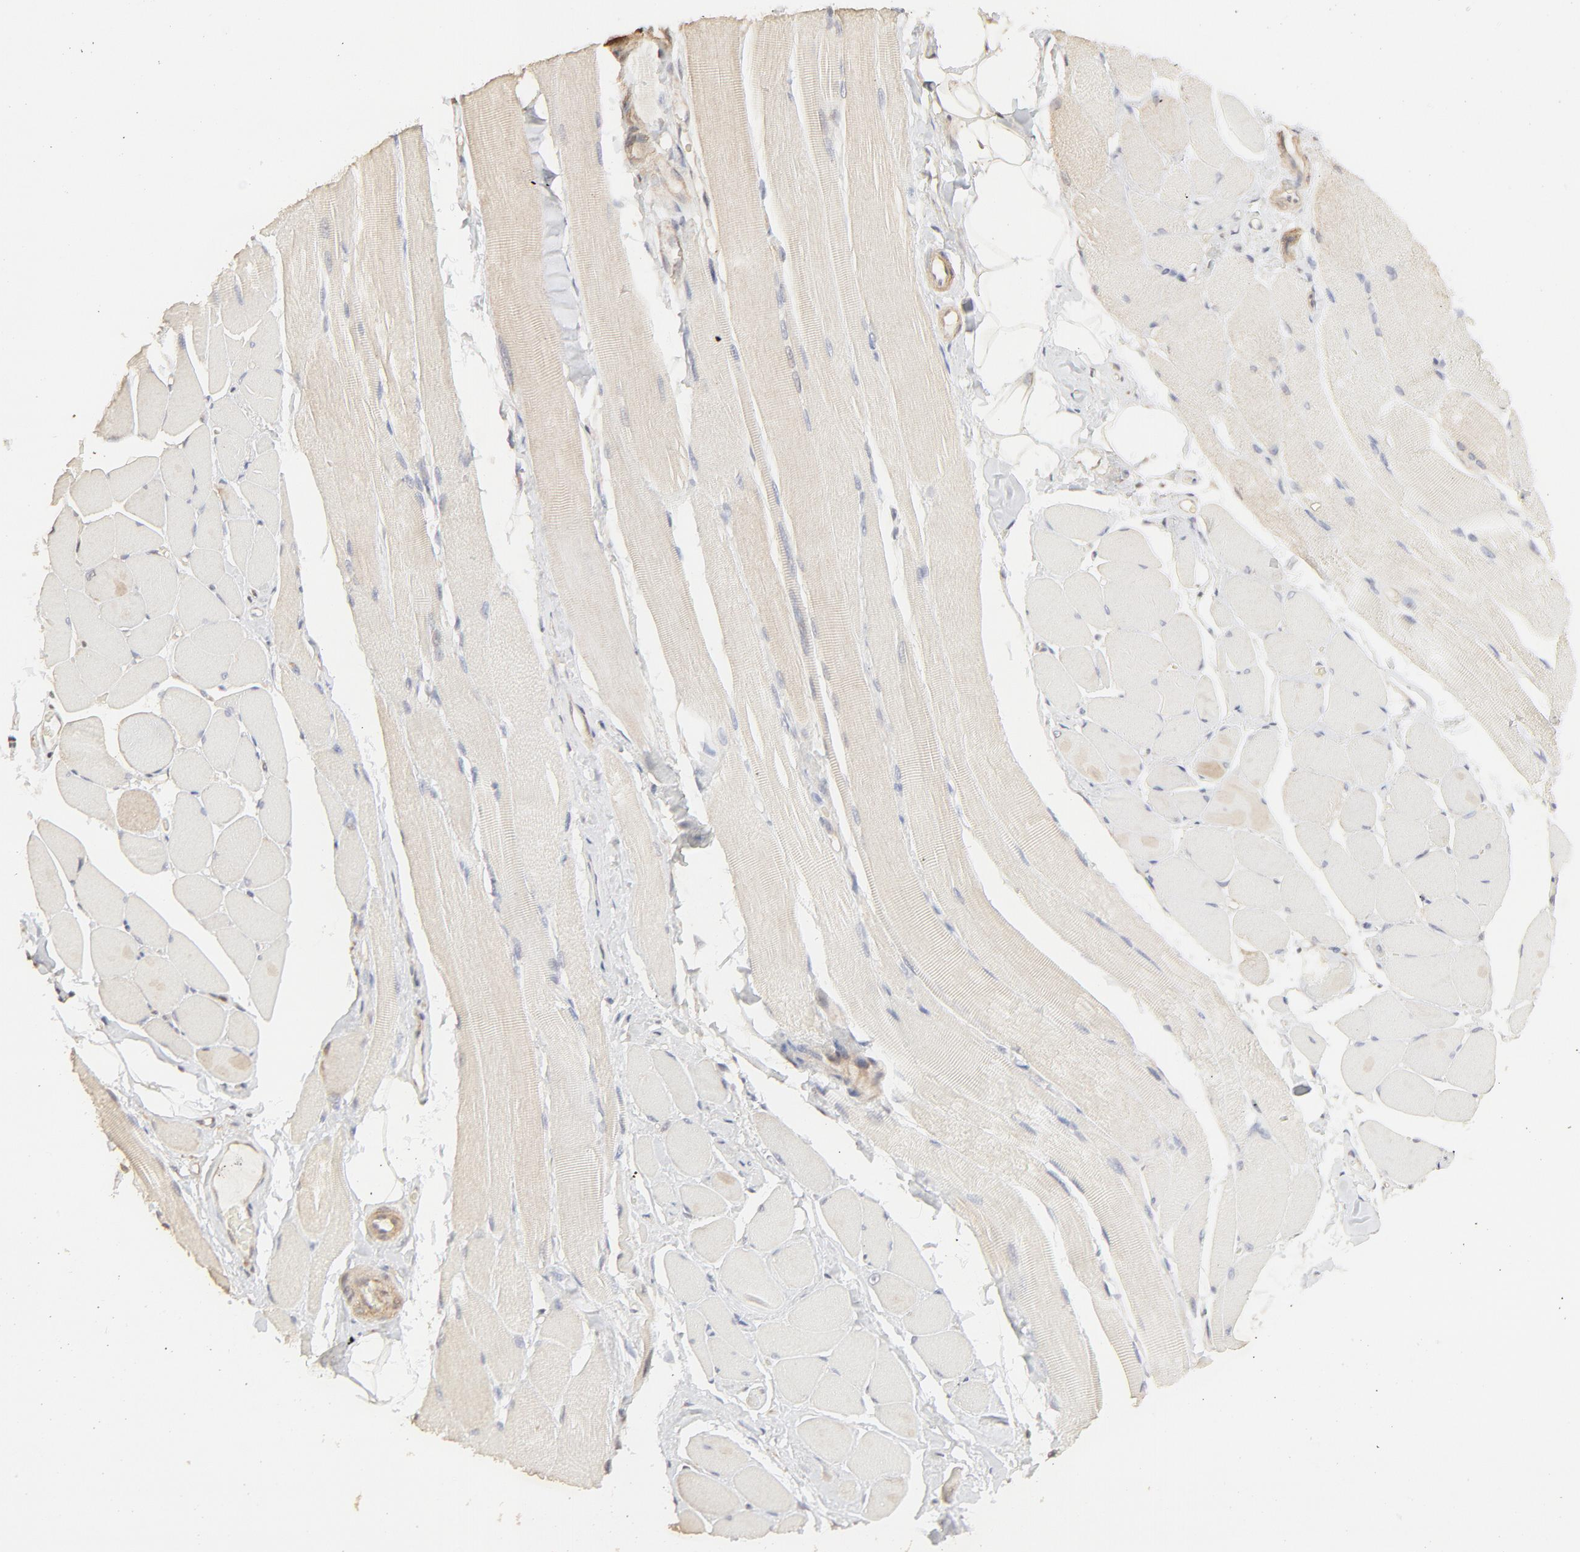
{"staining": {"intensity": "weak", "quantity": "25%-75%", "location": "cytoplasmic/membranous"}, "tissue": "skeletal muscle", "cell_type": "Myocytes", "image_type": "normal", "snomed": [{"axis": "morphology", "description": "Normal tissue, NOS"}, {"axis": "topography", "description": "Skeletal muscle"}, {"axis": "topography", "description": "Peripheral nerve tissue"}], "caption": "Myocytes exhibit low levels of weak cytoplasmic/membranous positivity in approximately 25%-75% of cells in benign skeletal muscle.", "gene": "PPP2CA", "patient": {"sex": "female", "age": 84}}